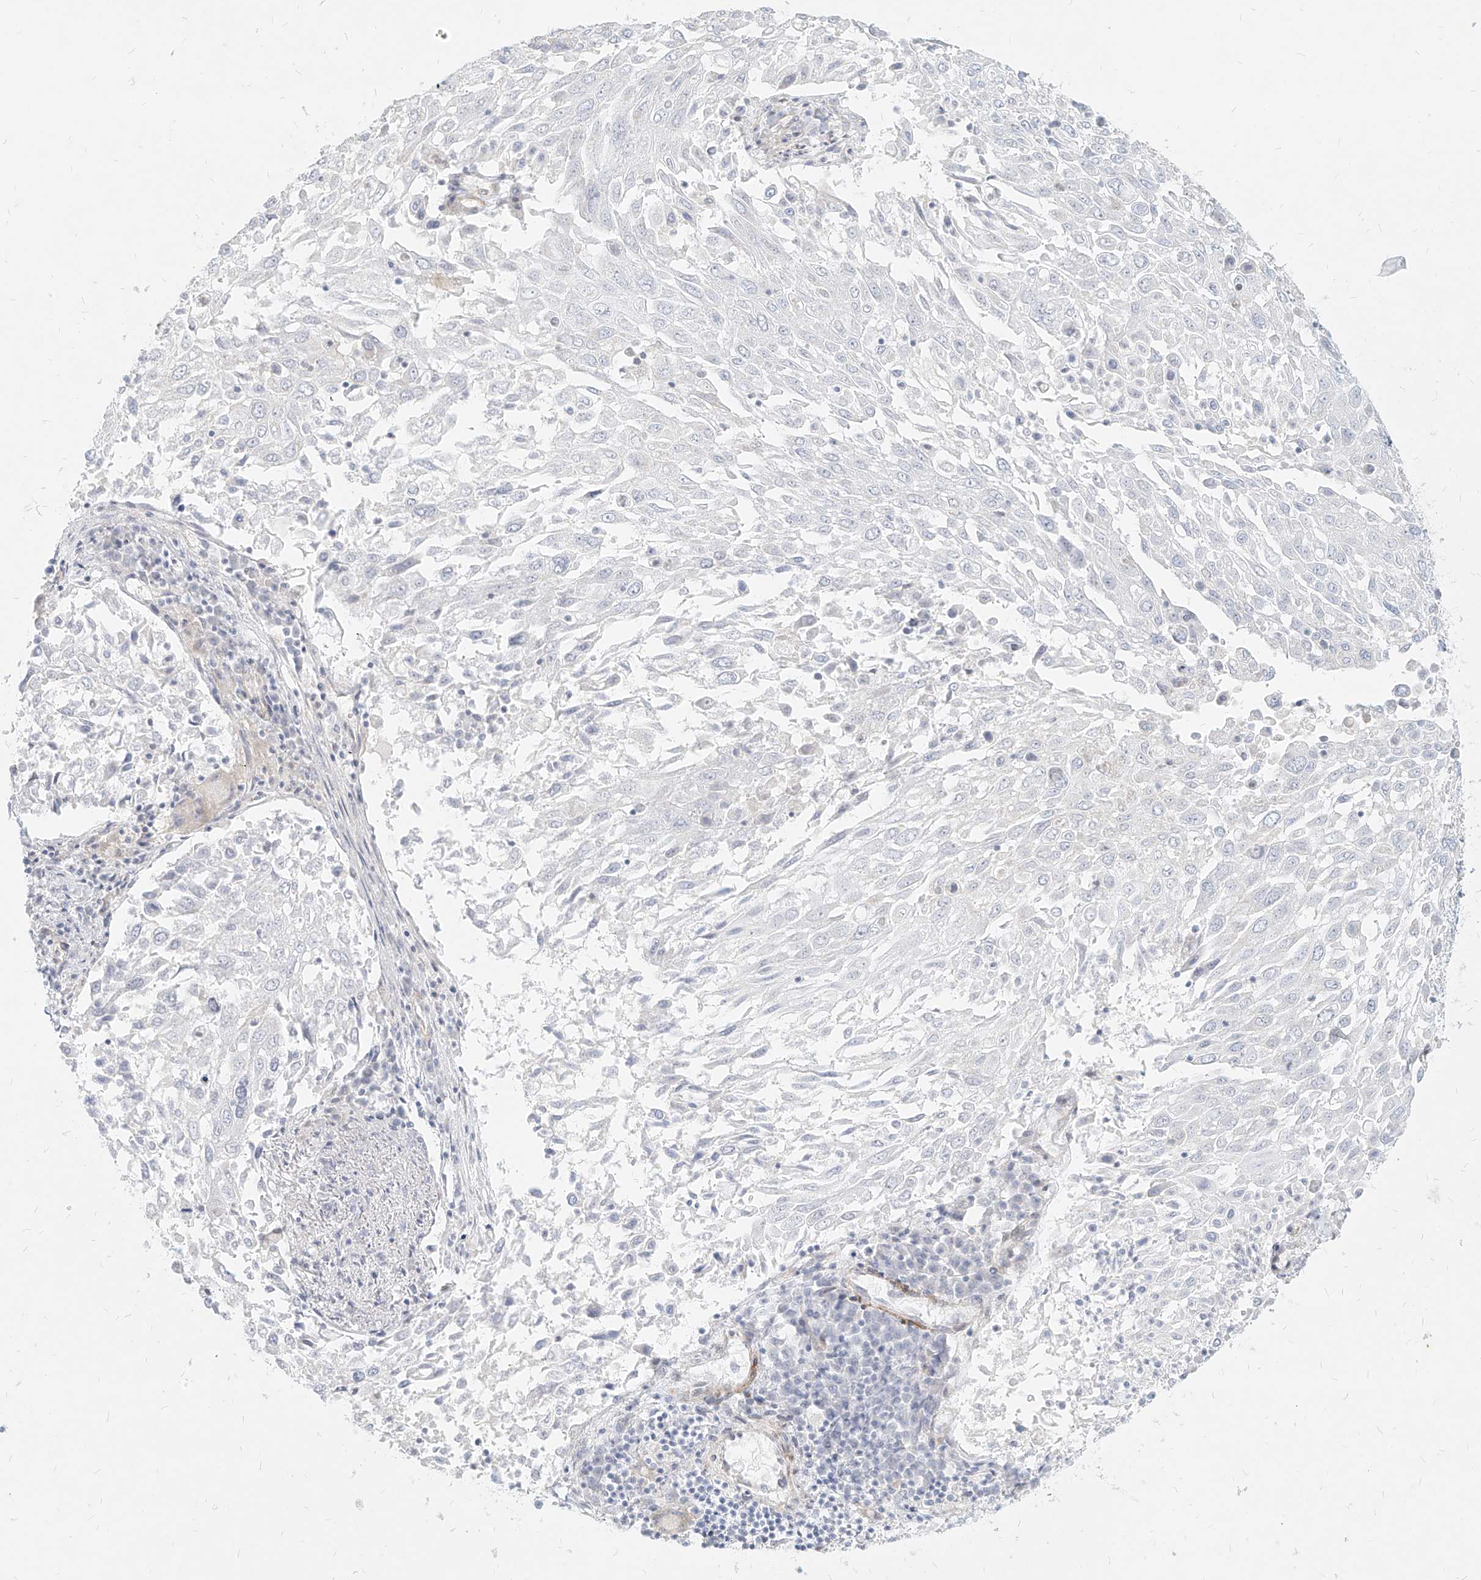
{"staining": {"intensity": "negative", "quantity": "none", "location": "none"}, "tissue": "lung cancer", "cell_type": "Tumor cells", "image_type": "cancer", "snomed": [{"axis": "morphology", "description": "Squamous cell carcinoma, NOS"}, {"axis": "topography", "description": "Lung"}], "caption": "Tumor cells show no significant protein positivity in lung cancer.", "gene": "ITPKB", "patient": {"sex": "male", "age": 65}}